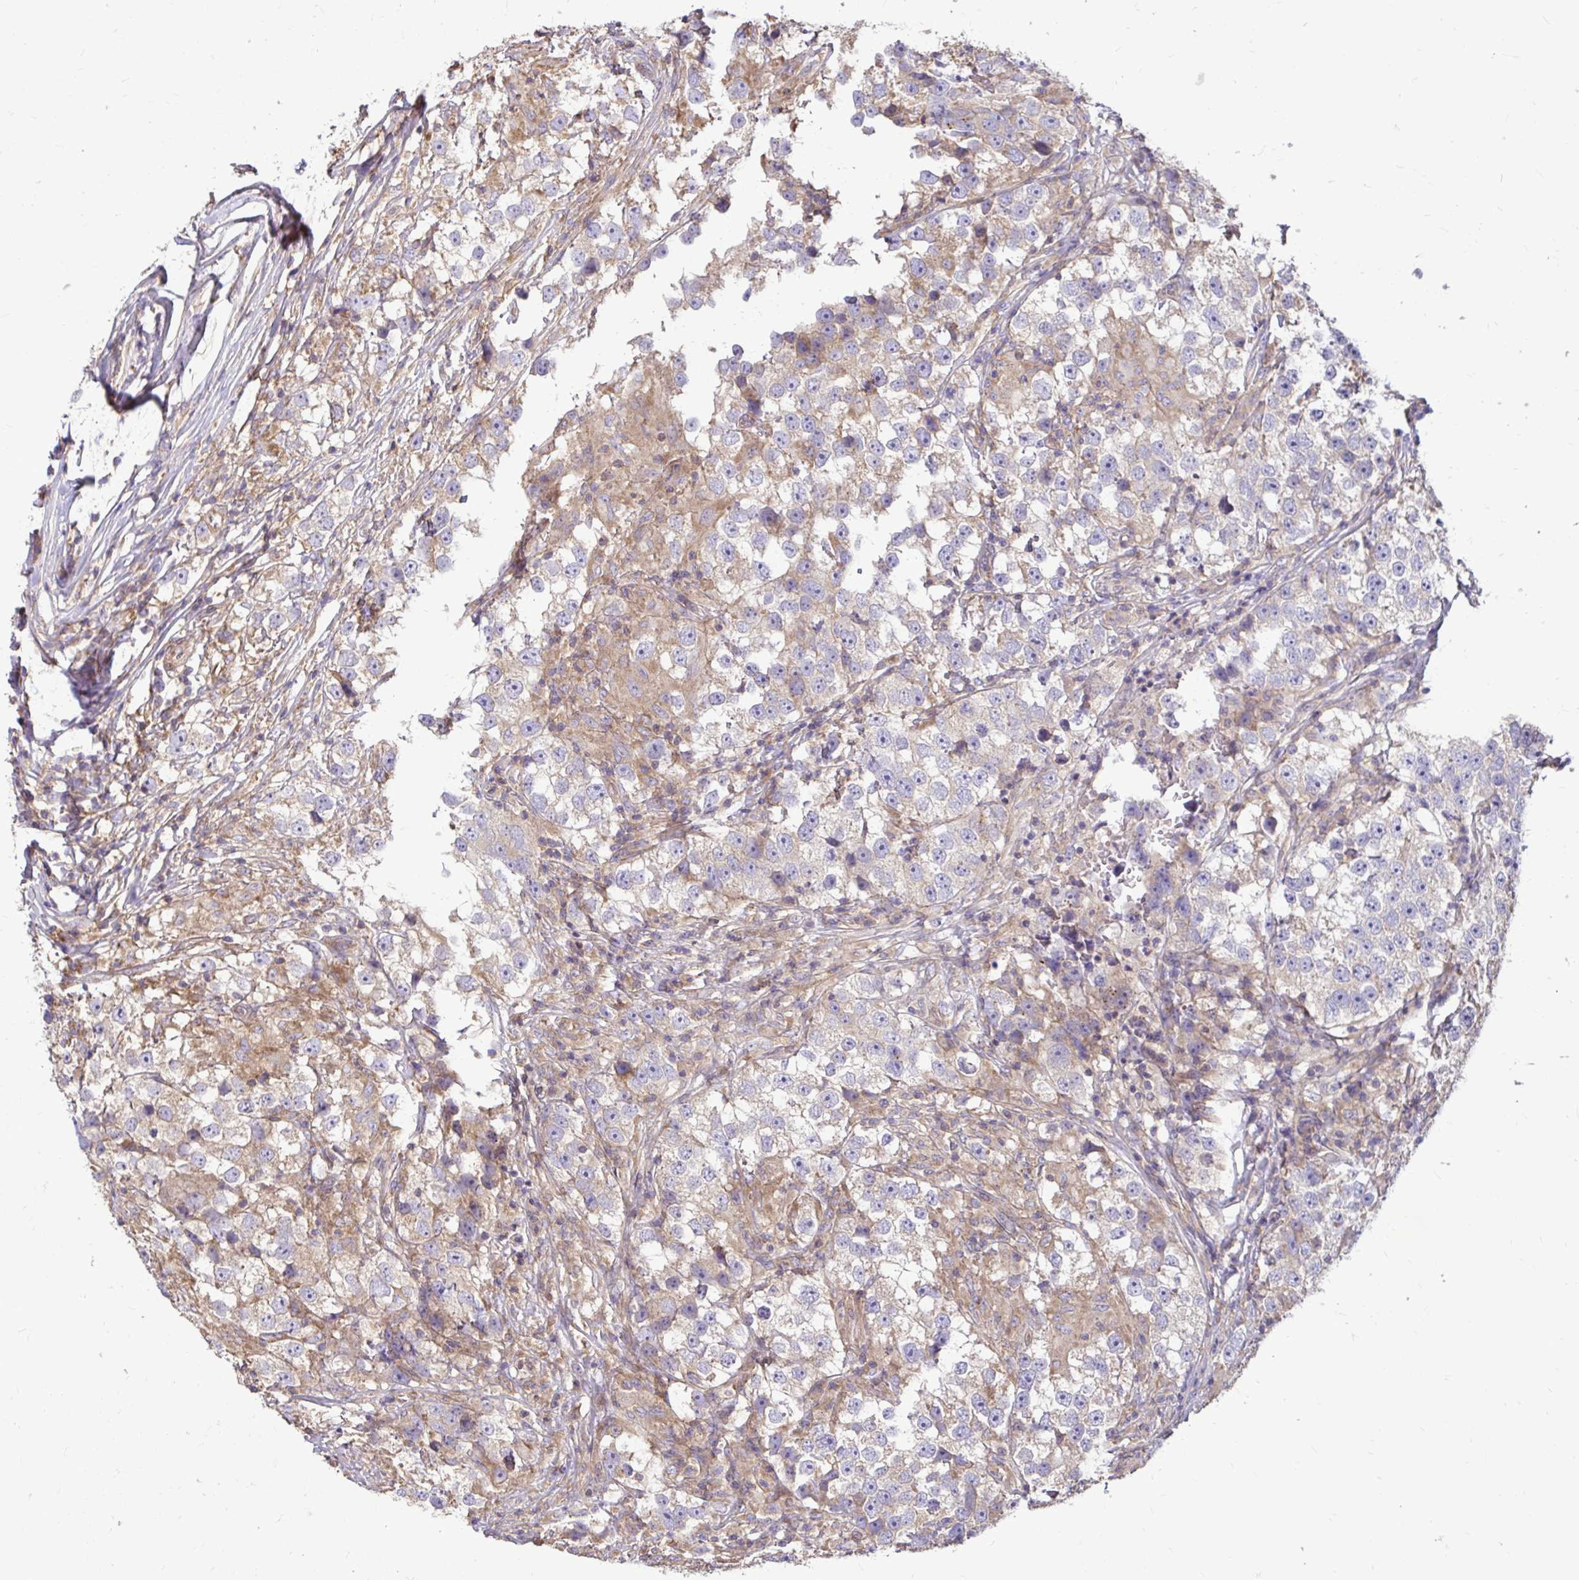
{"staining": {"intensity": "weak", "quantity": "<25%", "location": "cytoplasmic/membranous"}, "tissue": "testis cancer", "cell_type": "Tumor cells", "image_type": "cancer", "snomed": [{"axis": "morphology", "description": "Seminoma, NOS"}, {"axis": "topography", "description": "Testis"}], "caption": "Immunohistochemical staining of testis cancer (seminoma) reveals no significant staining in tumor cells.", "gene": "FMR1", "patient": {"sex": "male", "age": 46}}